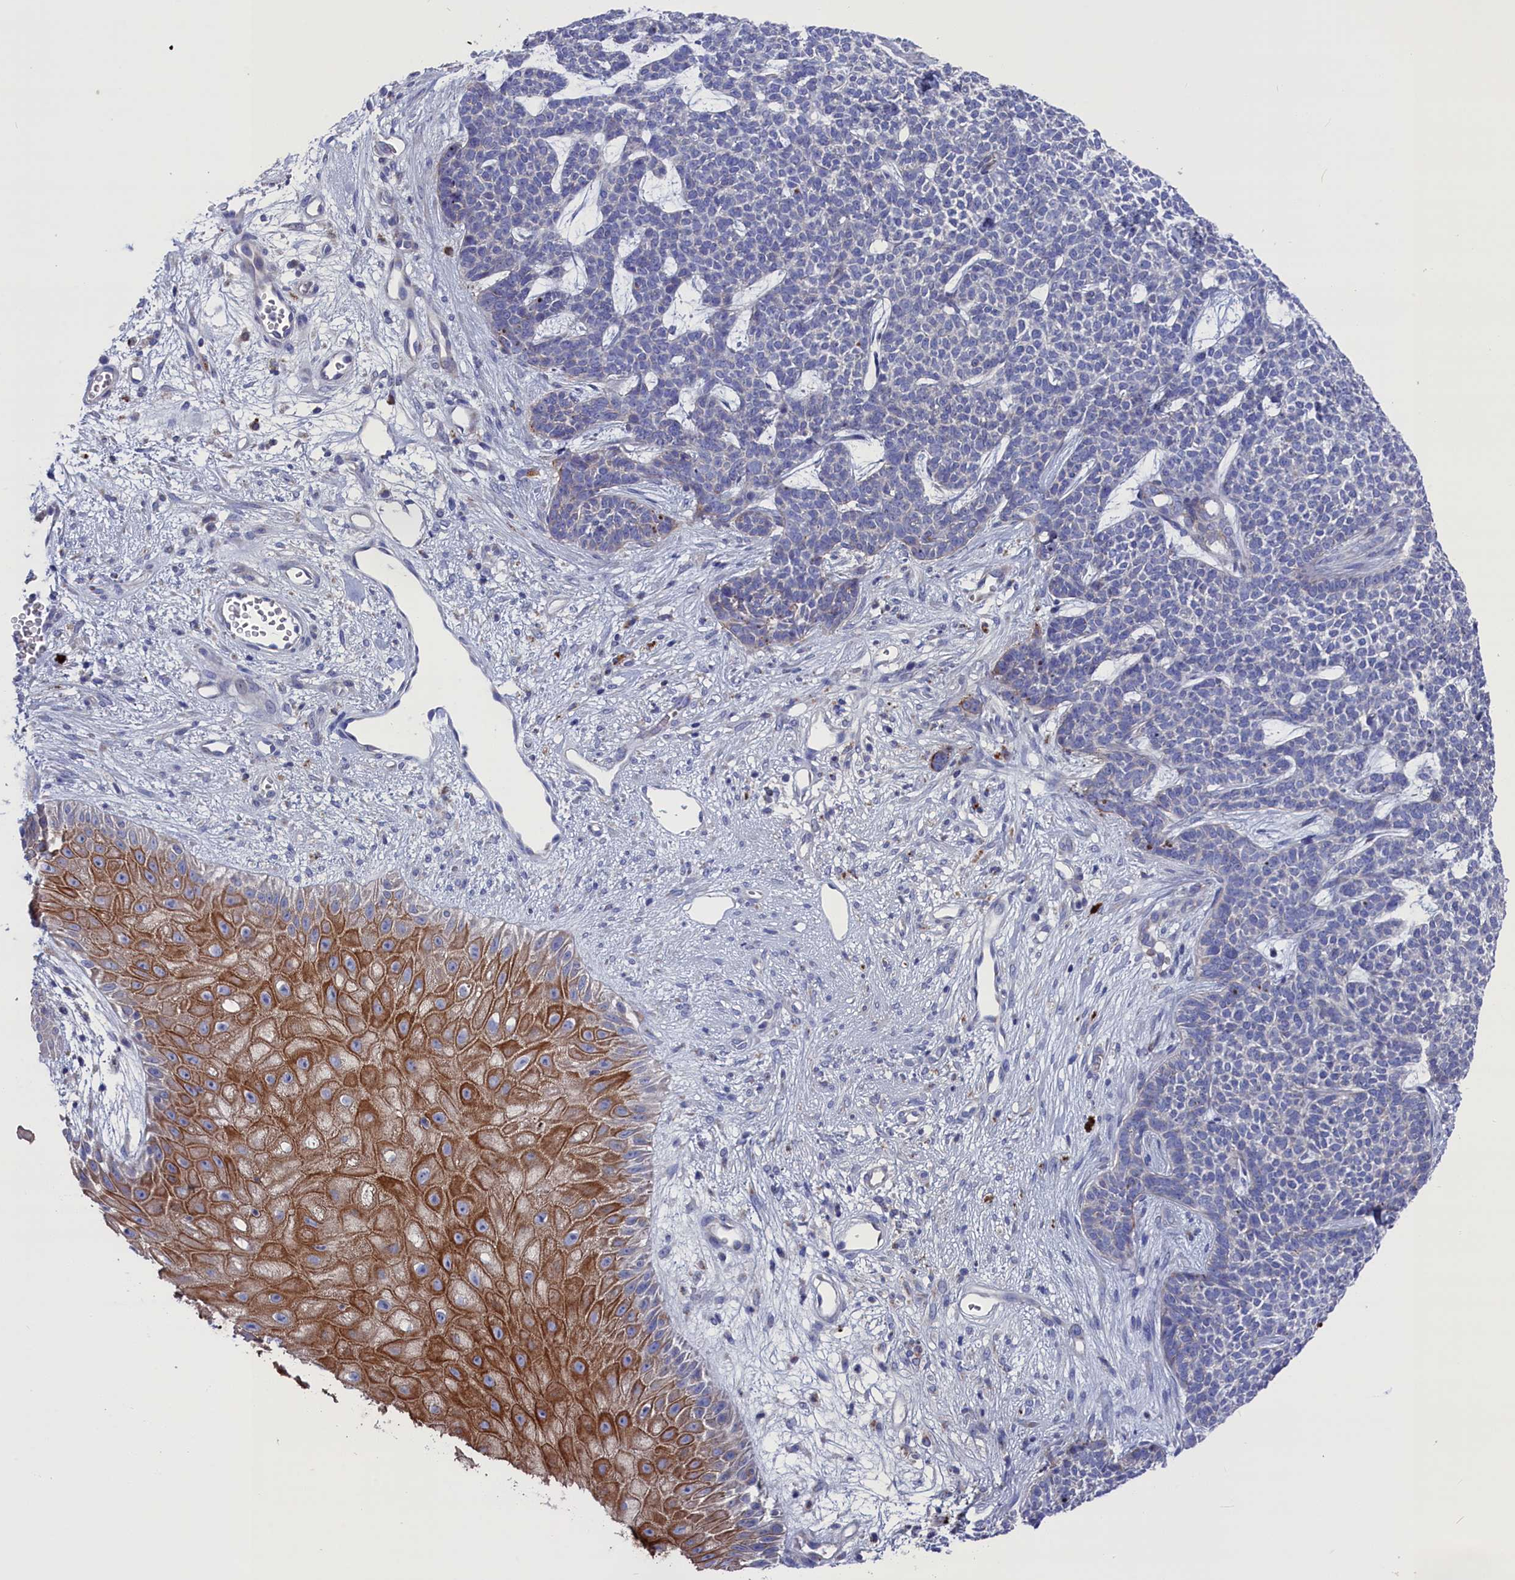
{"staining": {"intensity": "negative", "quantity": "none", "location": "none"}, "tissue": "skin cancer", "cell_type": "Tumor cells", "image_type": "cancer", "snomed": [{"axis": "morphology", "description": "Basal cell carcinoma"}, {"axis": "topography", "description": "Skin"}], "caption": "A high-resolution image shows immunohistochemistry (IHC) staining of skin cancer (basal cell carcinoma), which exhibits no significant staining in tumor cells.", "gene": "GPR108", "patient": {"sex": "female", "age": 84}}